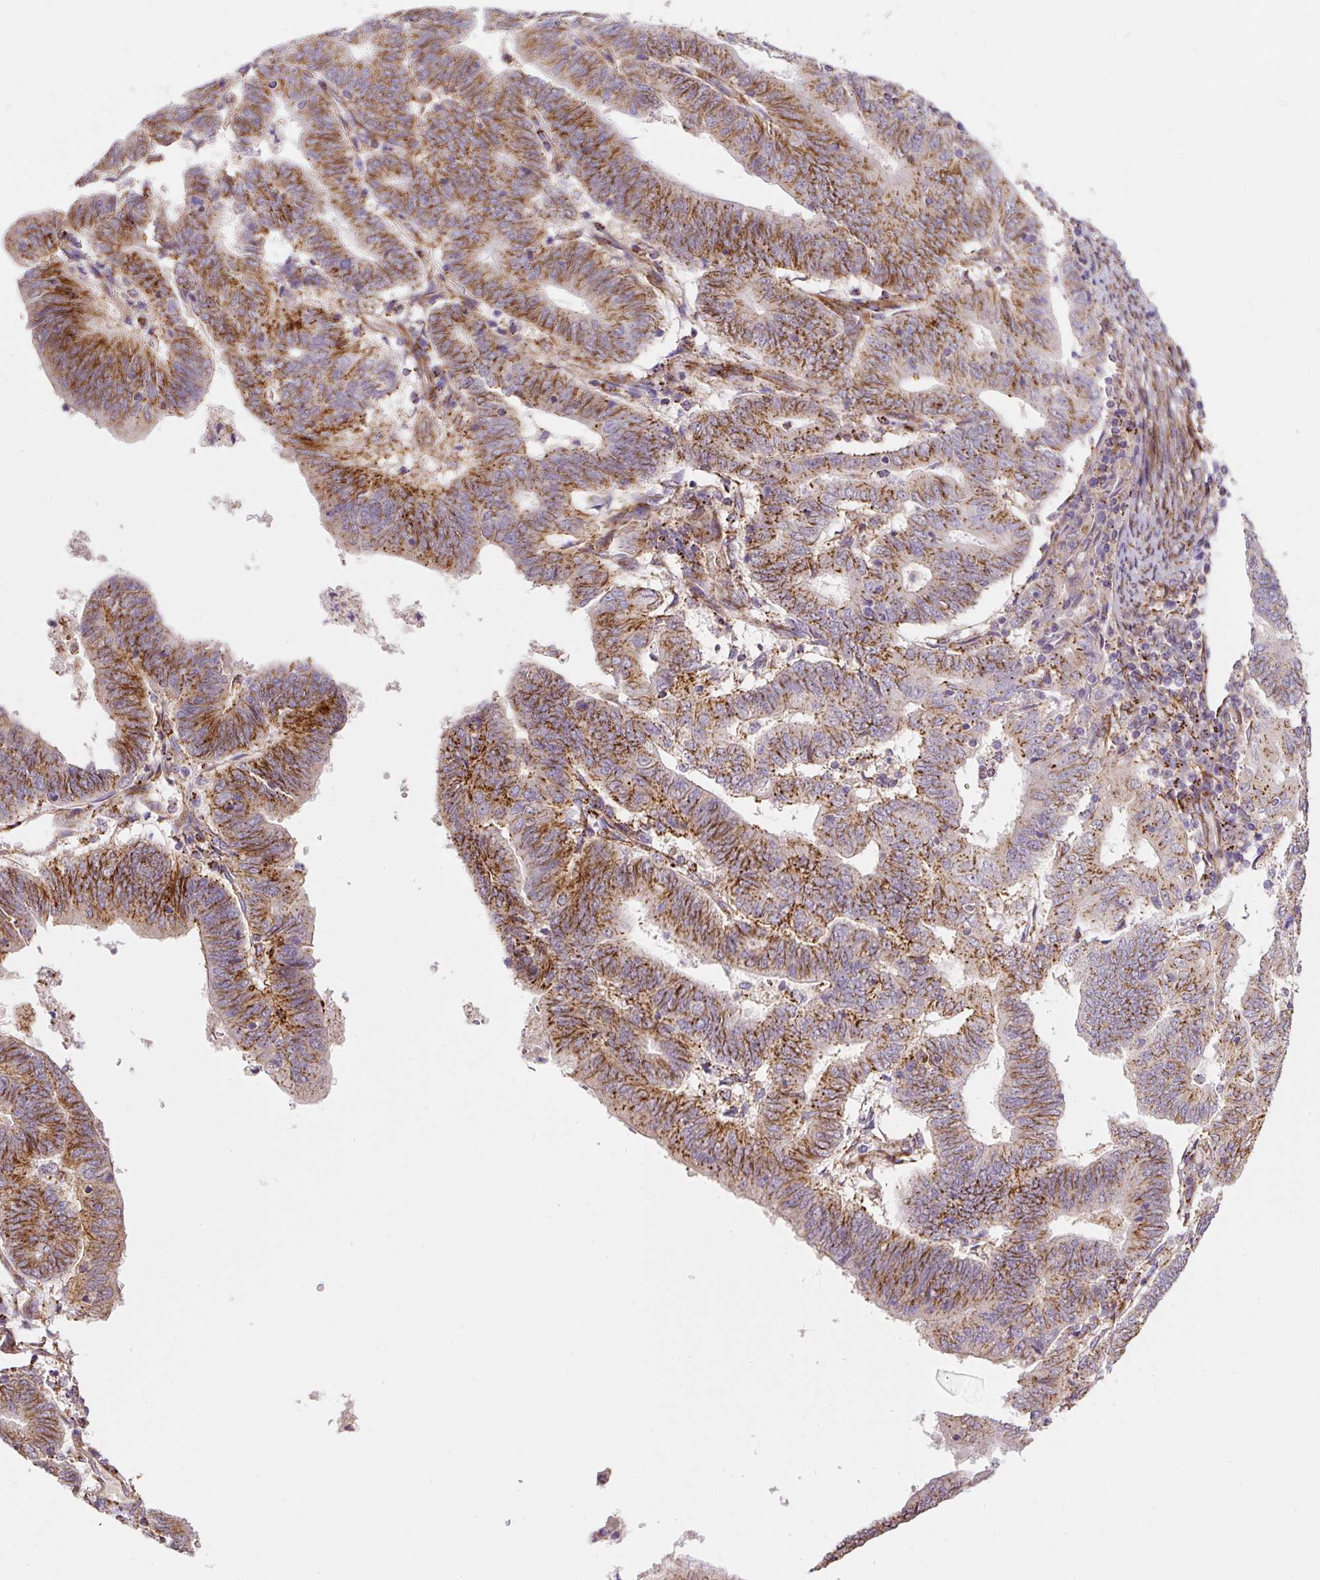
{"staining": {"intensity": "moderate", "quantity": ">75%", "location": "cytoplasmic/membranous"}, "tissue": "endometrial cancer", "cell_type": "Tumor cells", "image_type": "cancer", "snomed": [{"axis": "morphology", "description": "Adenocarcinoma, NOS"}, {"axis": "topography", "description": "Endometrium"}], "caption": "Protein staining of adenocarcinoma (endometrial) tissue displays moderate cytoplasmic/membranous positivity in about >75% of tumor cells.", "gene": "RNF170", "patient": {"sex": "female", "age": 70}}